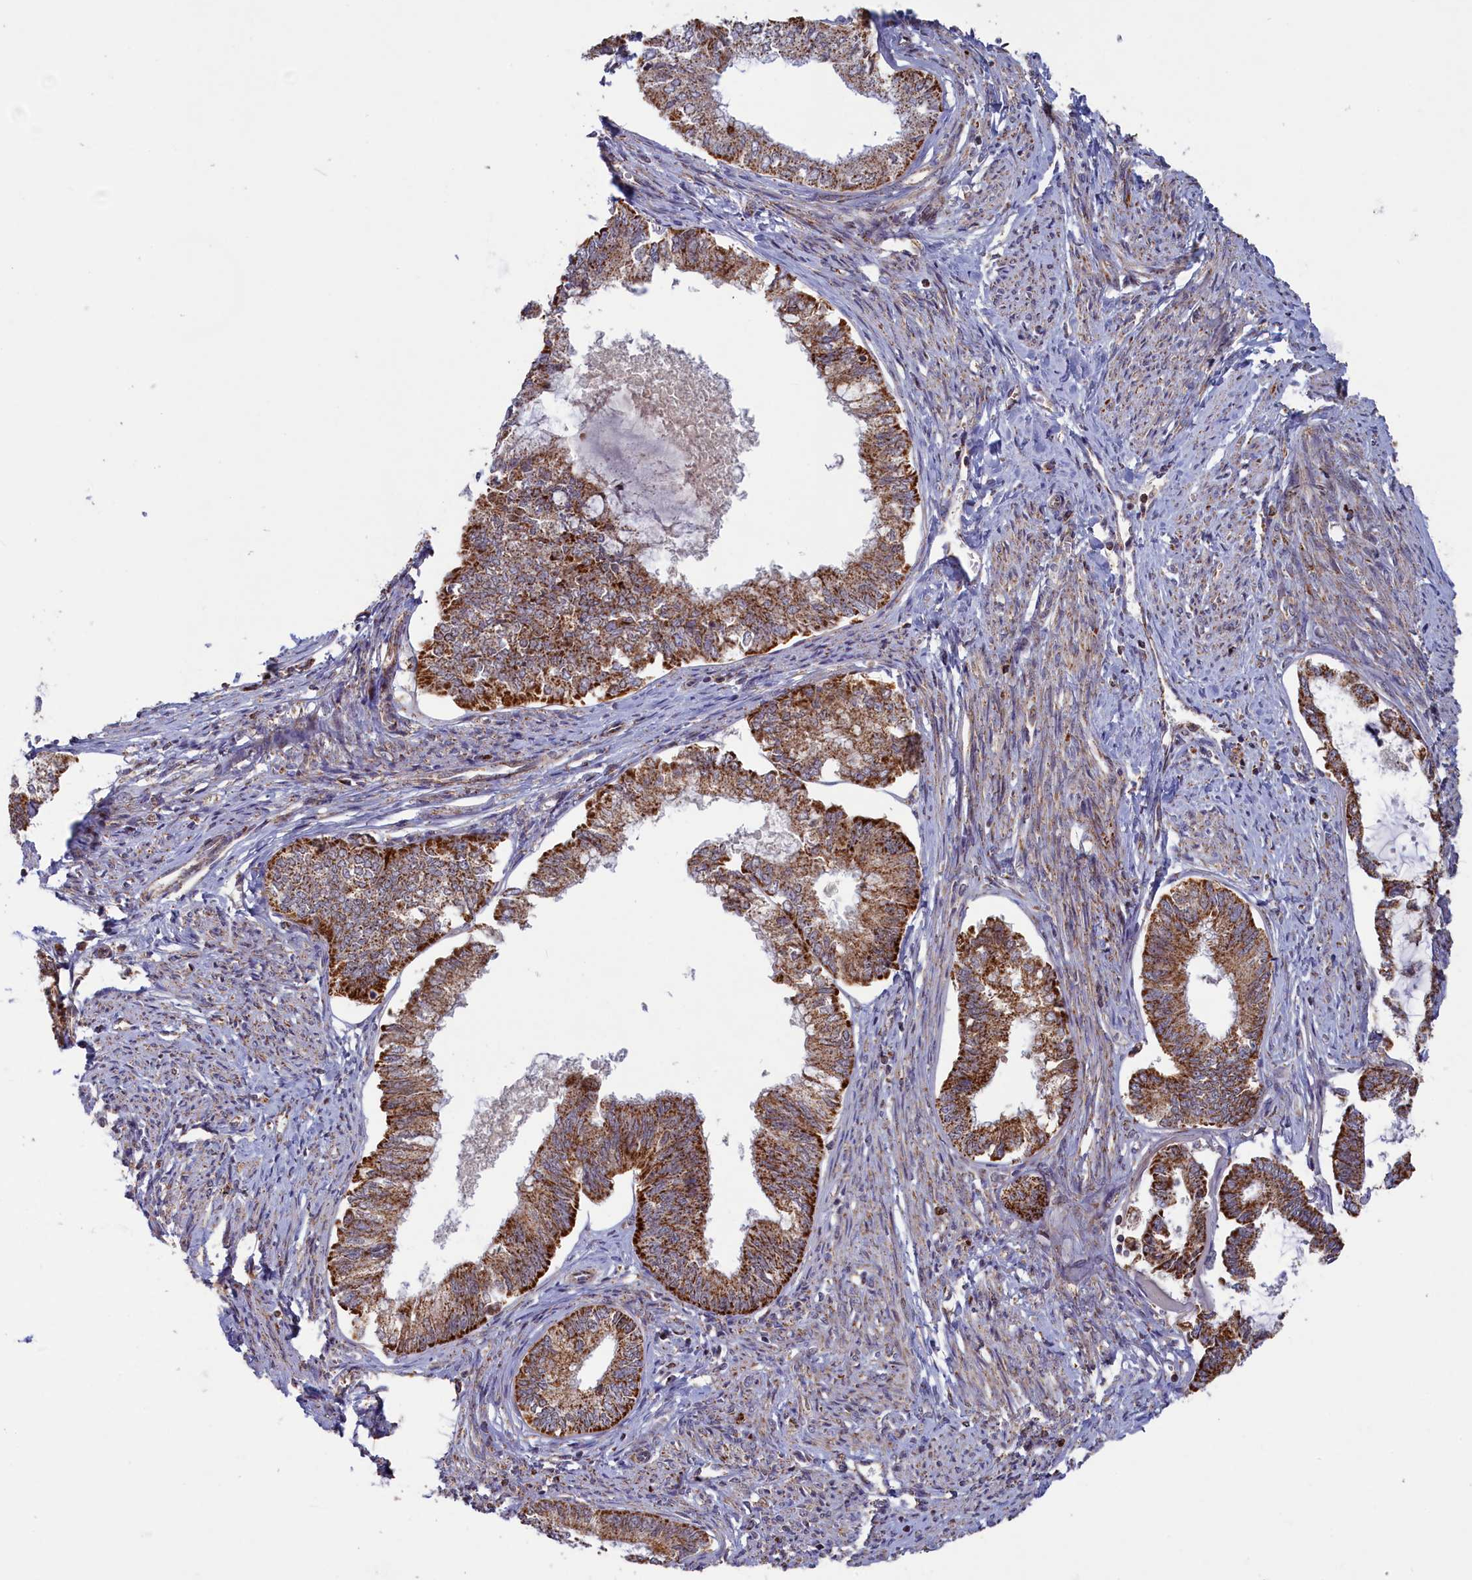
{"staining": {"intensity": "strong", "quantity": ">75%", "location": "cytoplasmic/membranous"}, "tissue": "endometrial cancer", "cell_type": "Tumor cells", "image_type": "cancer", "snomed": [{"axis": "morphology", "description": "Adenocarcinoma, NOS"}, {"axis": "topography", "description": "Endometrium"}], "caption": "A high amount of strong cytoplasmic/membranous positivity is appreciated in approximately >75% of tumor cells in adenocarcinoma (endometrial) tissue.", "gene": "DUS3L", "patient": {"sex": "female", "age": 86}}